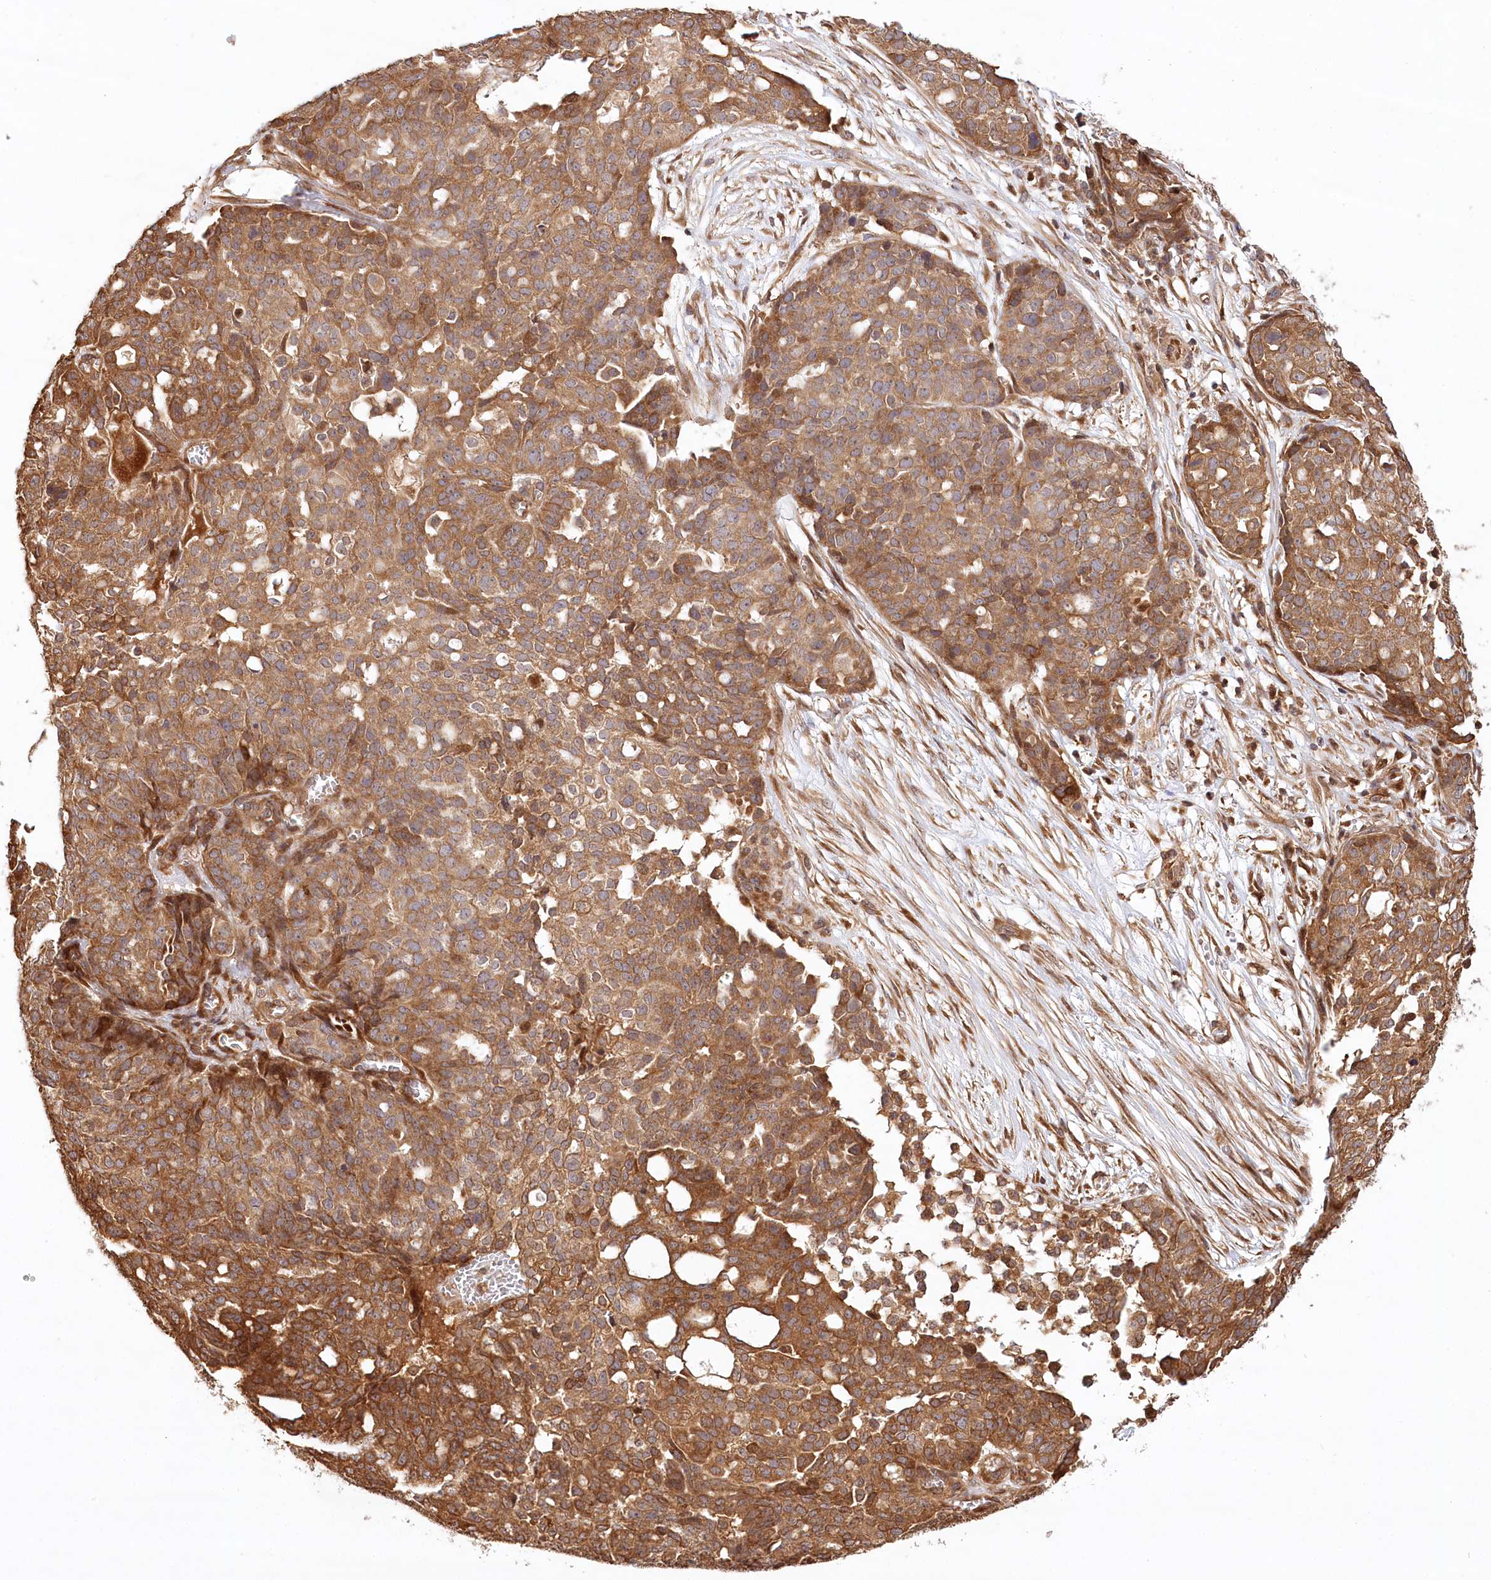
{"staining": {"intensity": "moderate", "quantity": ">75%", "location": "cytoplasmic/membranous"}, "tissue": "ovarian cancer", "cell_type": "Tumor cells", "image_type": "cancer", "snomed": [{"axis": "morphology", "description": "Cystadenocarcinoma, serous, NOS"}, {"axis": "topography", "description": "Soft tissue"}, {"axis": "topography", "description": "Ovary"}], "caption": "Tumor cells demonstrate medium levels of moderate cytoplasmic/membranous staining in approximately >75% of cells in ovarian serous cystadenocarcinoma.", "gene": "LSS", "patient": {"sex": "female", "age": 57}}